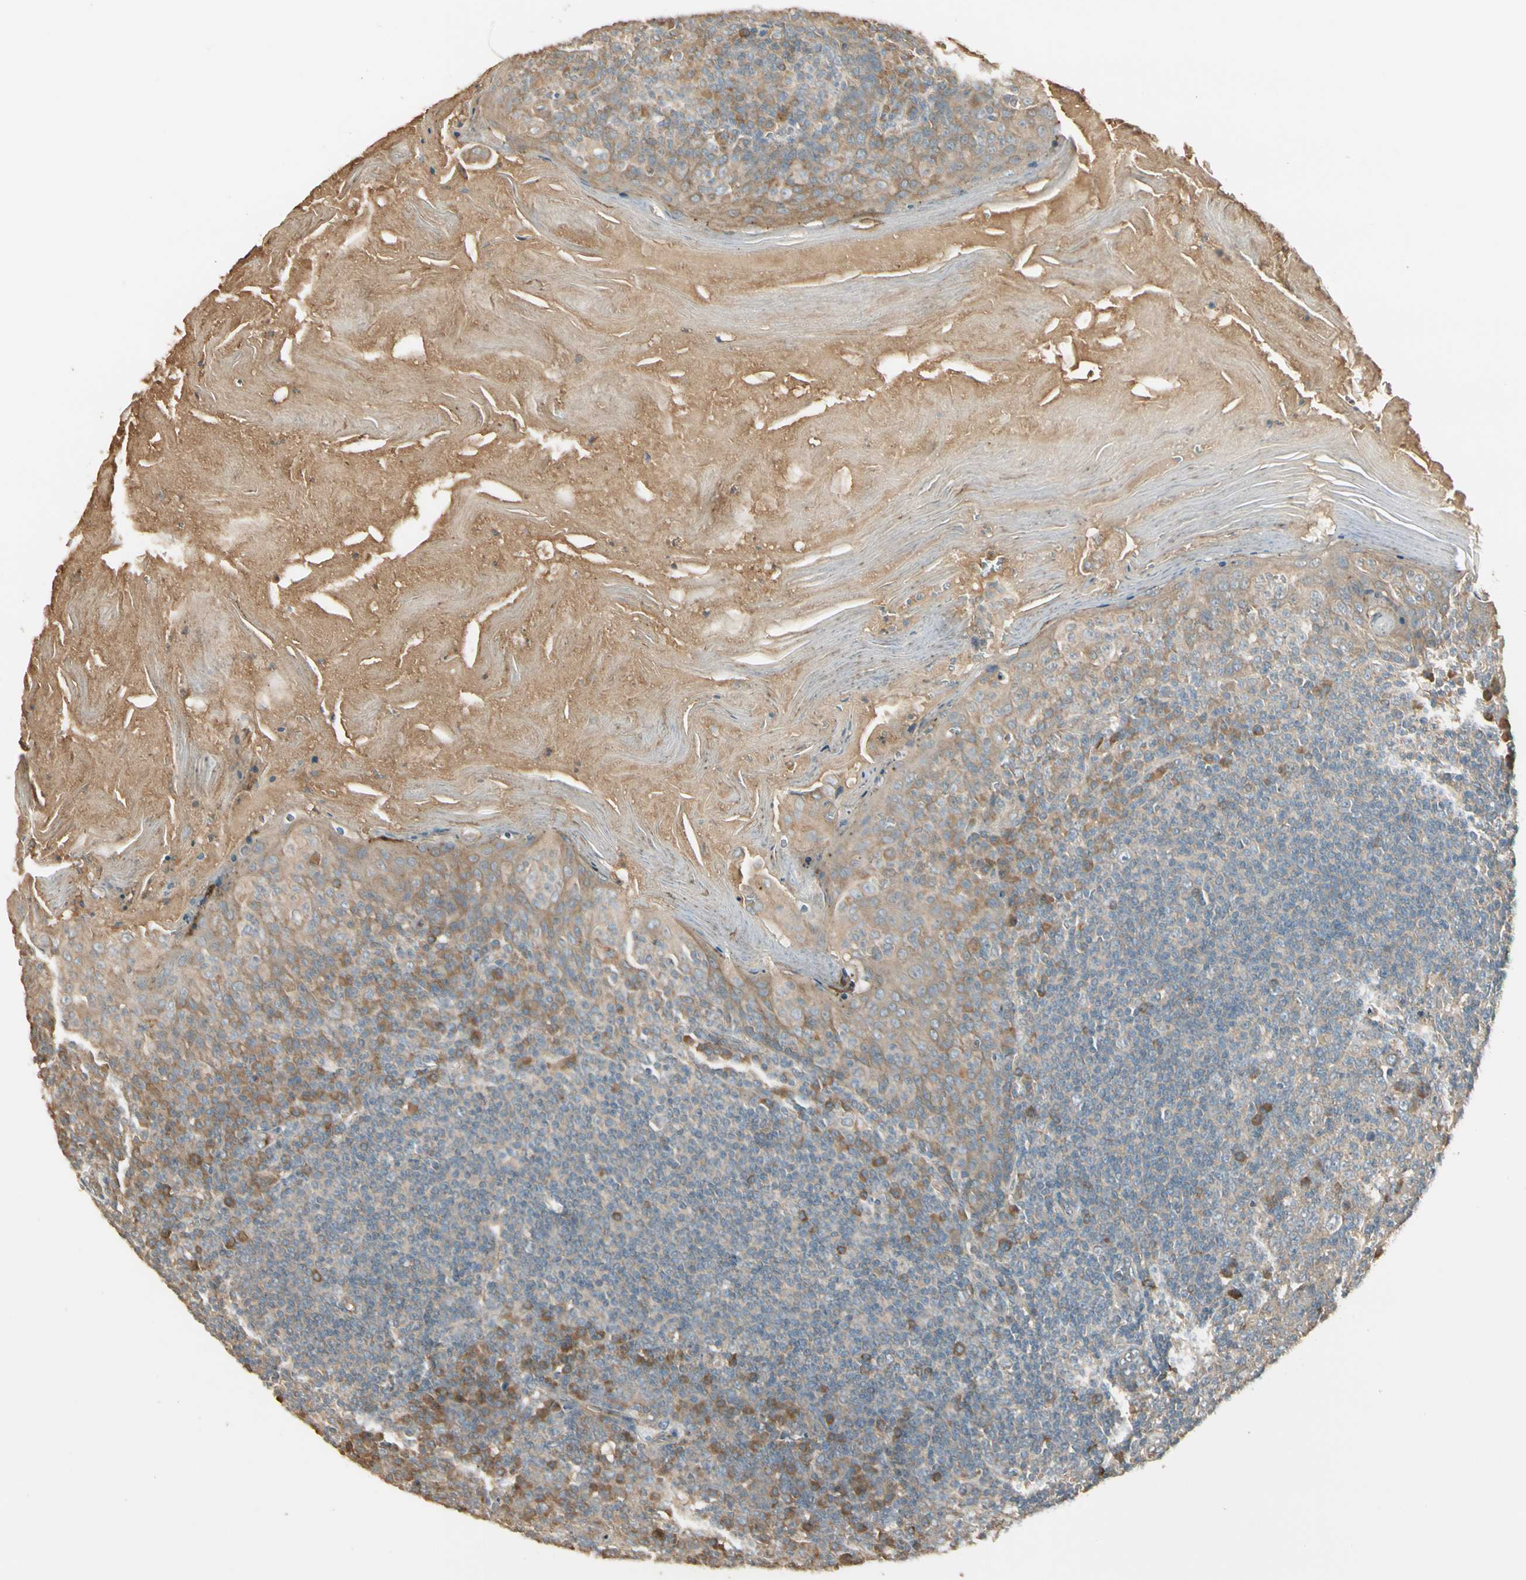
{"staining": {"intensity": "moderate", "quantity": "25%-75%", "location": "cytoplasmic/membranous"}, "tissue": "tonsil", "cell_type": "Non-germinal center cells", "image_type": "normal", "snomed": [{"axis": "morphology", "description": "Normal tissue, NOS"}, {"axis": "topography", "description": "Tonsil"}], "caption": "Immunohistochemistry (IHC) (DAB) staining of benign tonsil displays moderate cytoplasmic/membranous protein staining in about 25%-75% of non-germinal center cells.", "gene": "TNFRSF21", "patient": {"sex": "male", "age": 31}}